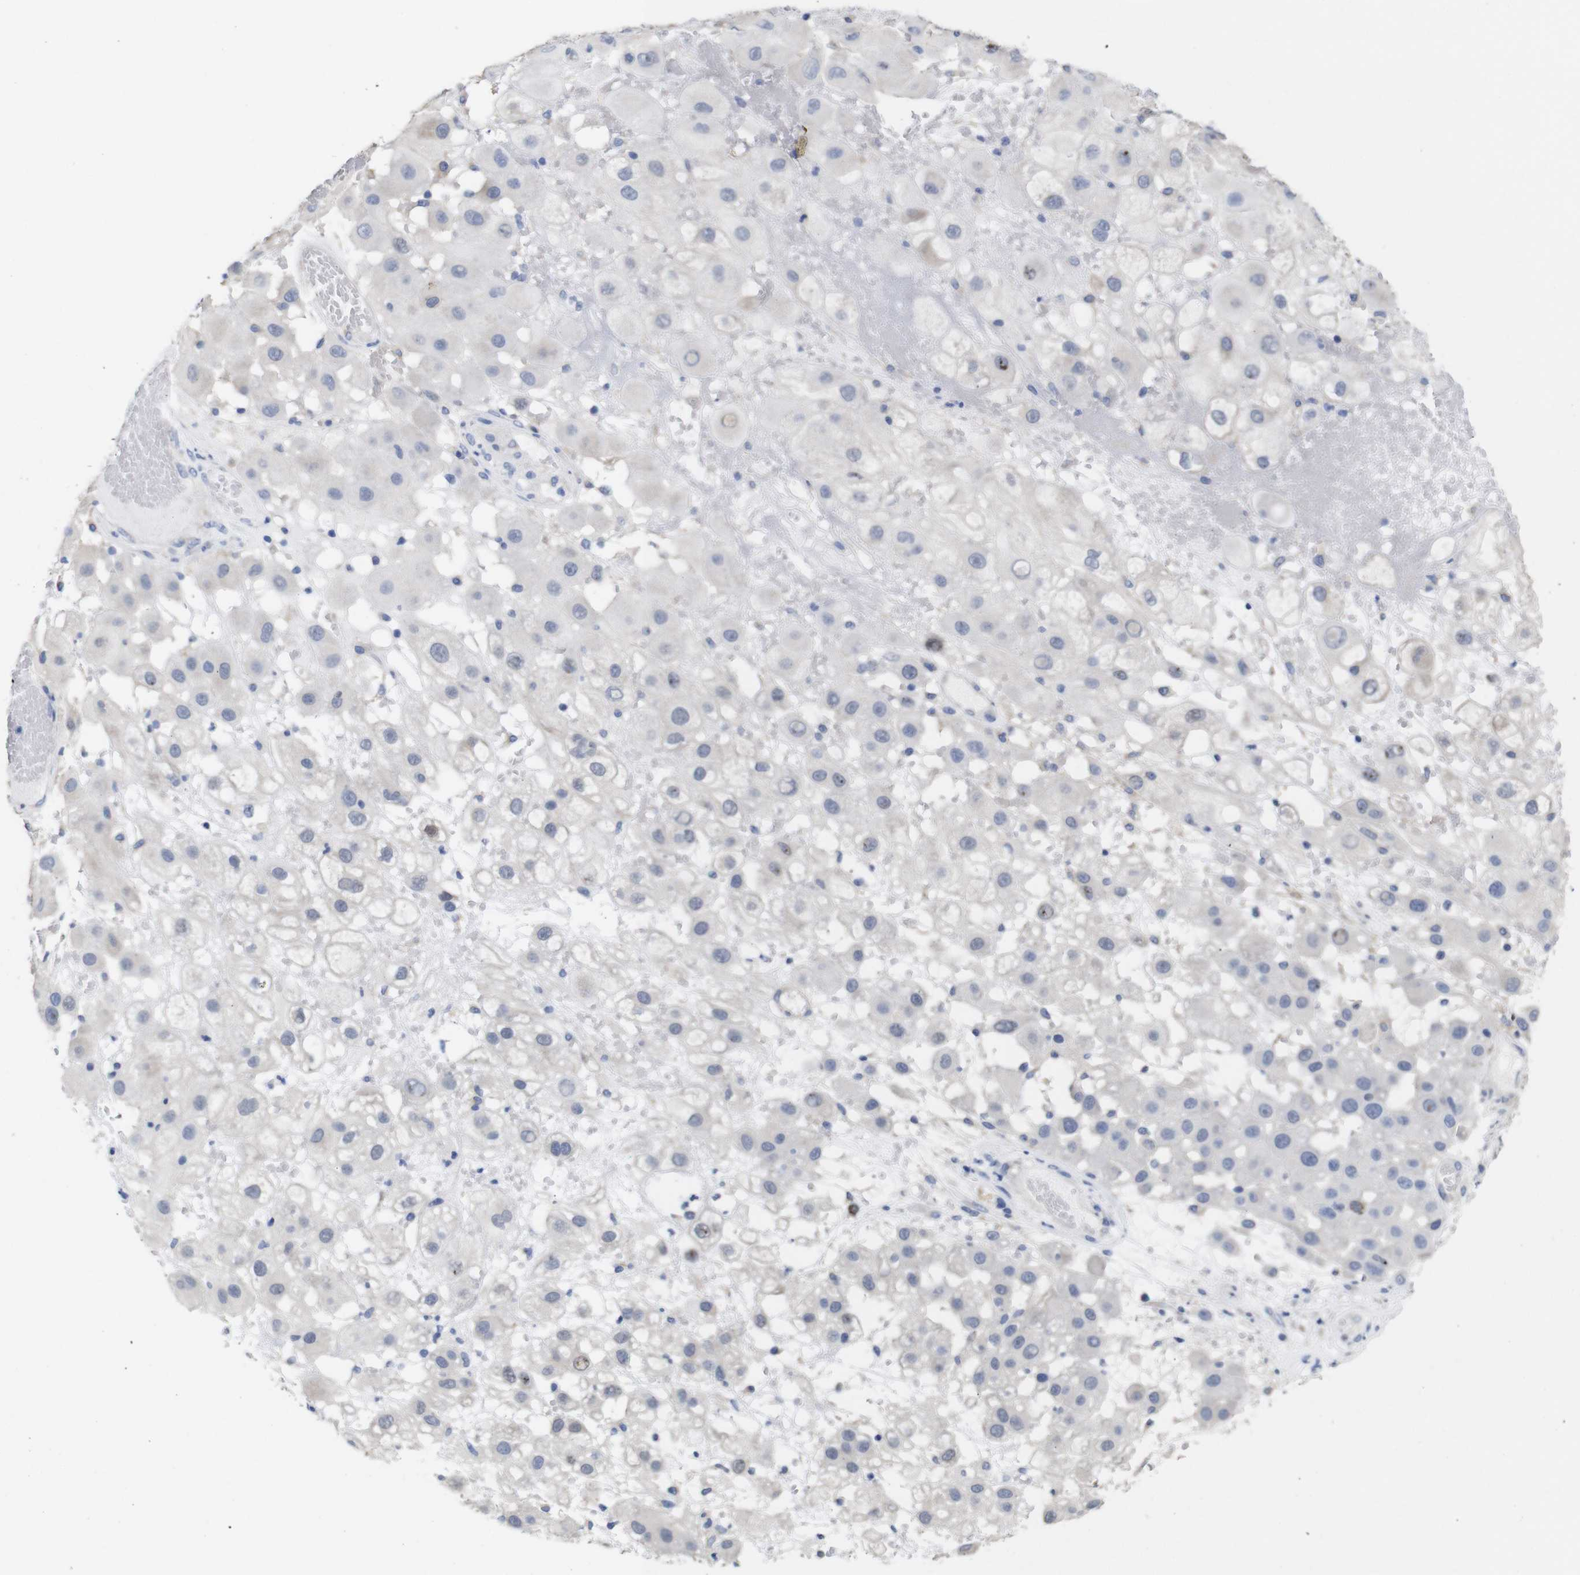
{"staining": {"intensity": "negative", "quantity": "none", "location": "none"}, "tissue": "melanoma", "cell_type": "Tumor cells", "image_type": "cancer", "snomed": [{"axis": "morphology", "description": "Malignant melanoma, NOS"}, {"axis": "topography", "description": "Skin"}], "caption": "This is an IHC image of melanoma. There is no expression in tumor cells.", "gene": "TCEAL9", "patient": {"sex": "female", "age": 81}}